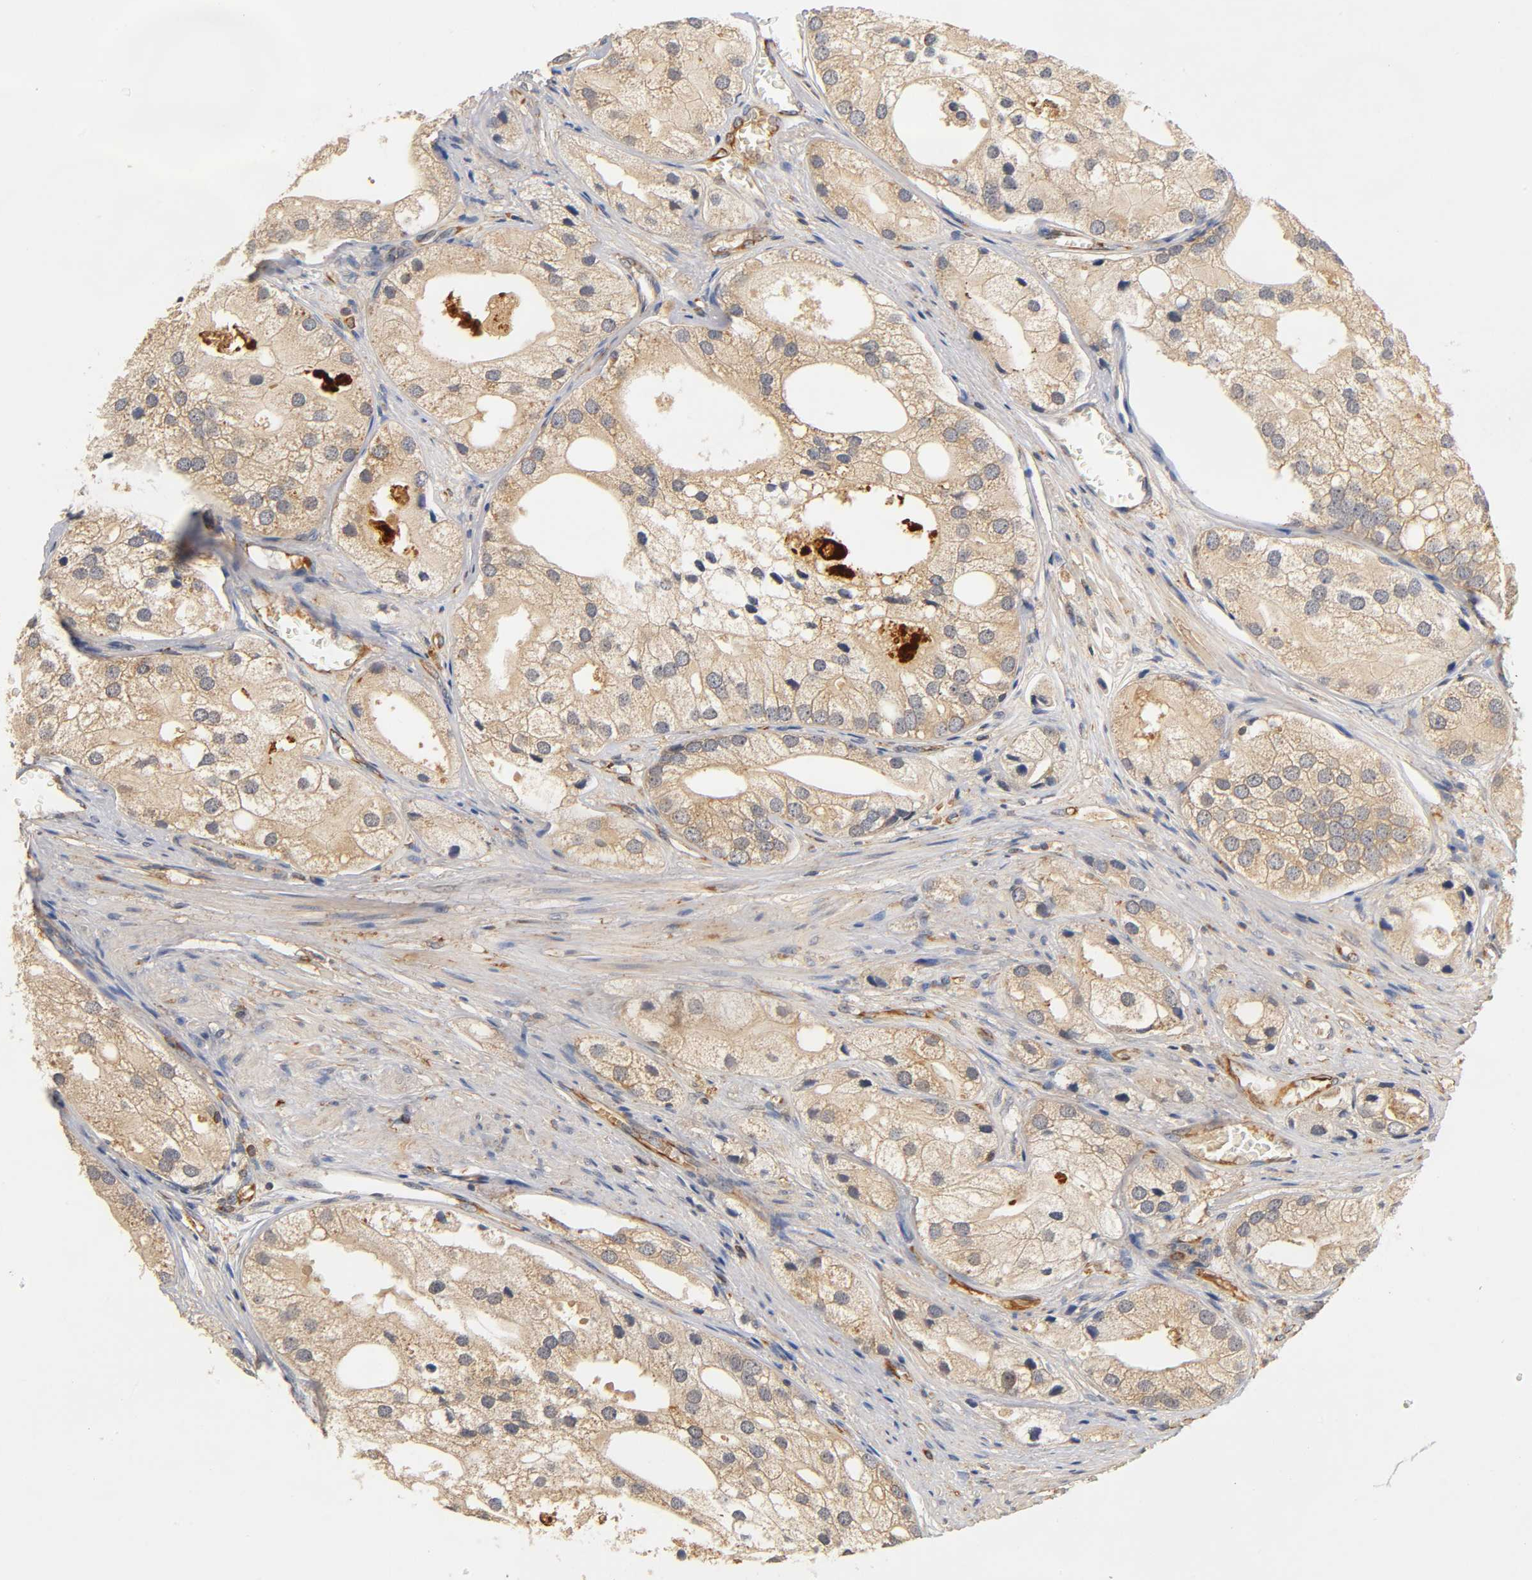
{"staining": {"intensity": "weak", "quantity": ">75%", "location": "cytoplasmic/membranous"}, "tissue": "prostate cancer", "cell_type": "Tumor cells", "image_type": "cancer", "snomed": [{"axis": "morphology", "description": "Adenocarcinoma, Low grade"}, {"axis": "topography", "description": "Prostate"}], "caption": "This image reveals prostate adenocarcinoma (low-grade) stained with immunohistochemistry to label a protein in brown. The cytoplasmic/membranous of tumor cells show weak positivity for the protein. Nuclei are counter-stained blue.", "gene": "SCAP", "patient": {"sex": "male", "age": 69}}